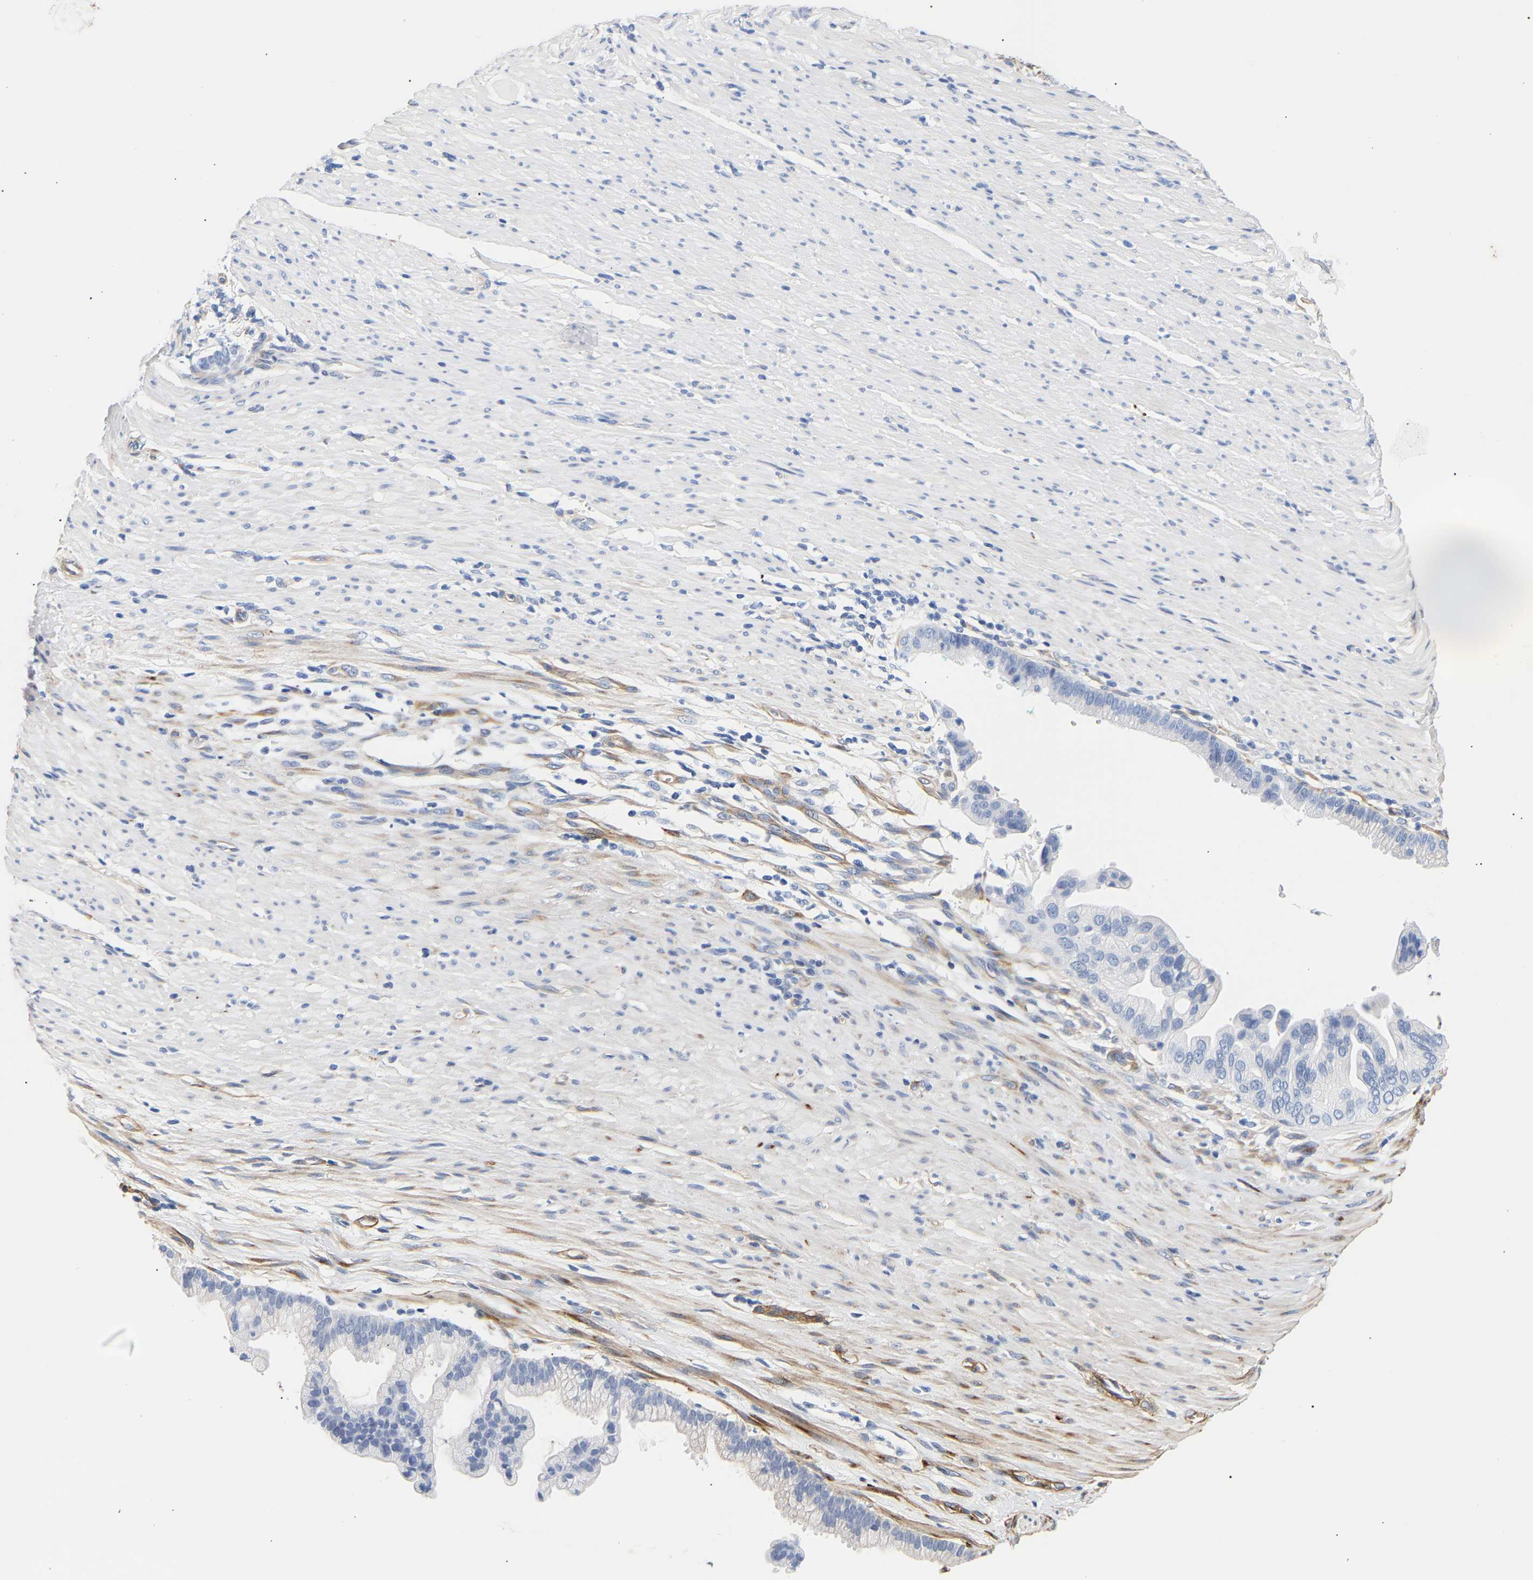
{"staining": {"intensity": "negative", "quantity": "none", "location": "none"}, "tissue": "pancreatic cancer", "cell_type": "Tumor cells", "image_type": "cancer", "snomed": [{"axis": "morphology", "description": "Adenocarcinoma, NOS"}, {"axis": "topography", "description": "Pancreas"}], "caption": "The image reveals no significant expression in tumor cells of pancreatic adenocarcinoma.", "gene": "IGFBP7", "patient": {"sex": "male", "age": 69}}